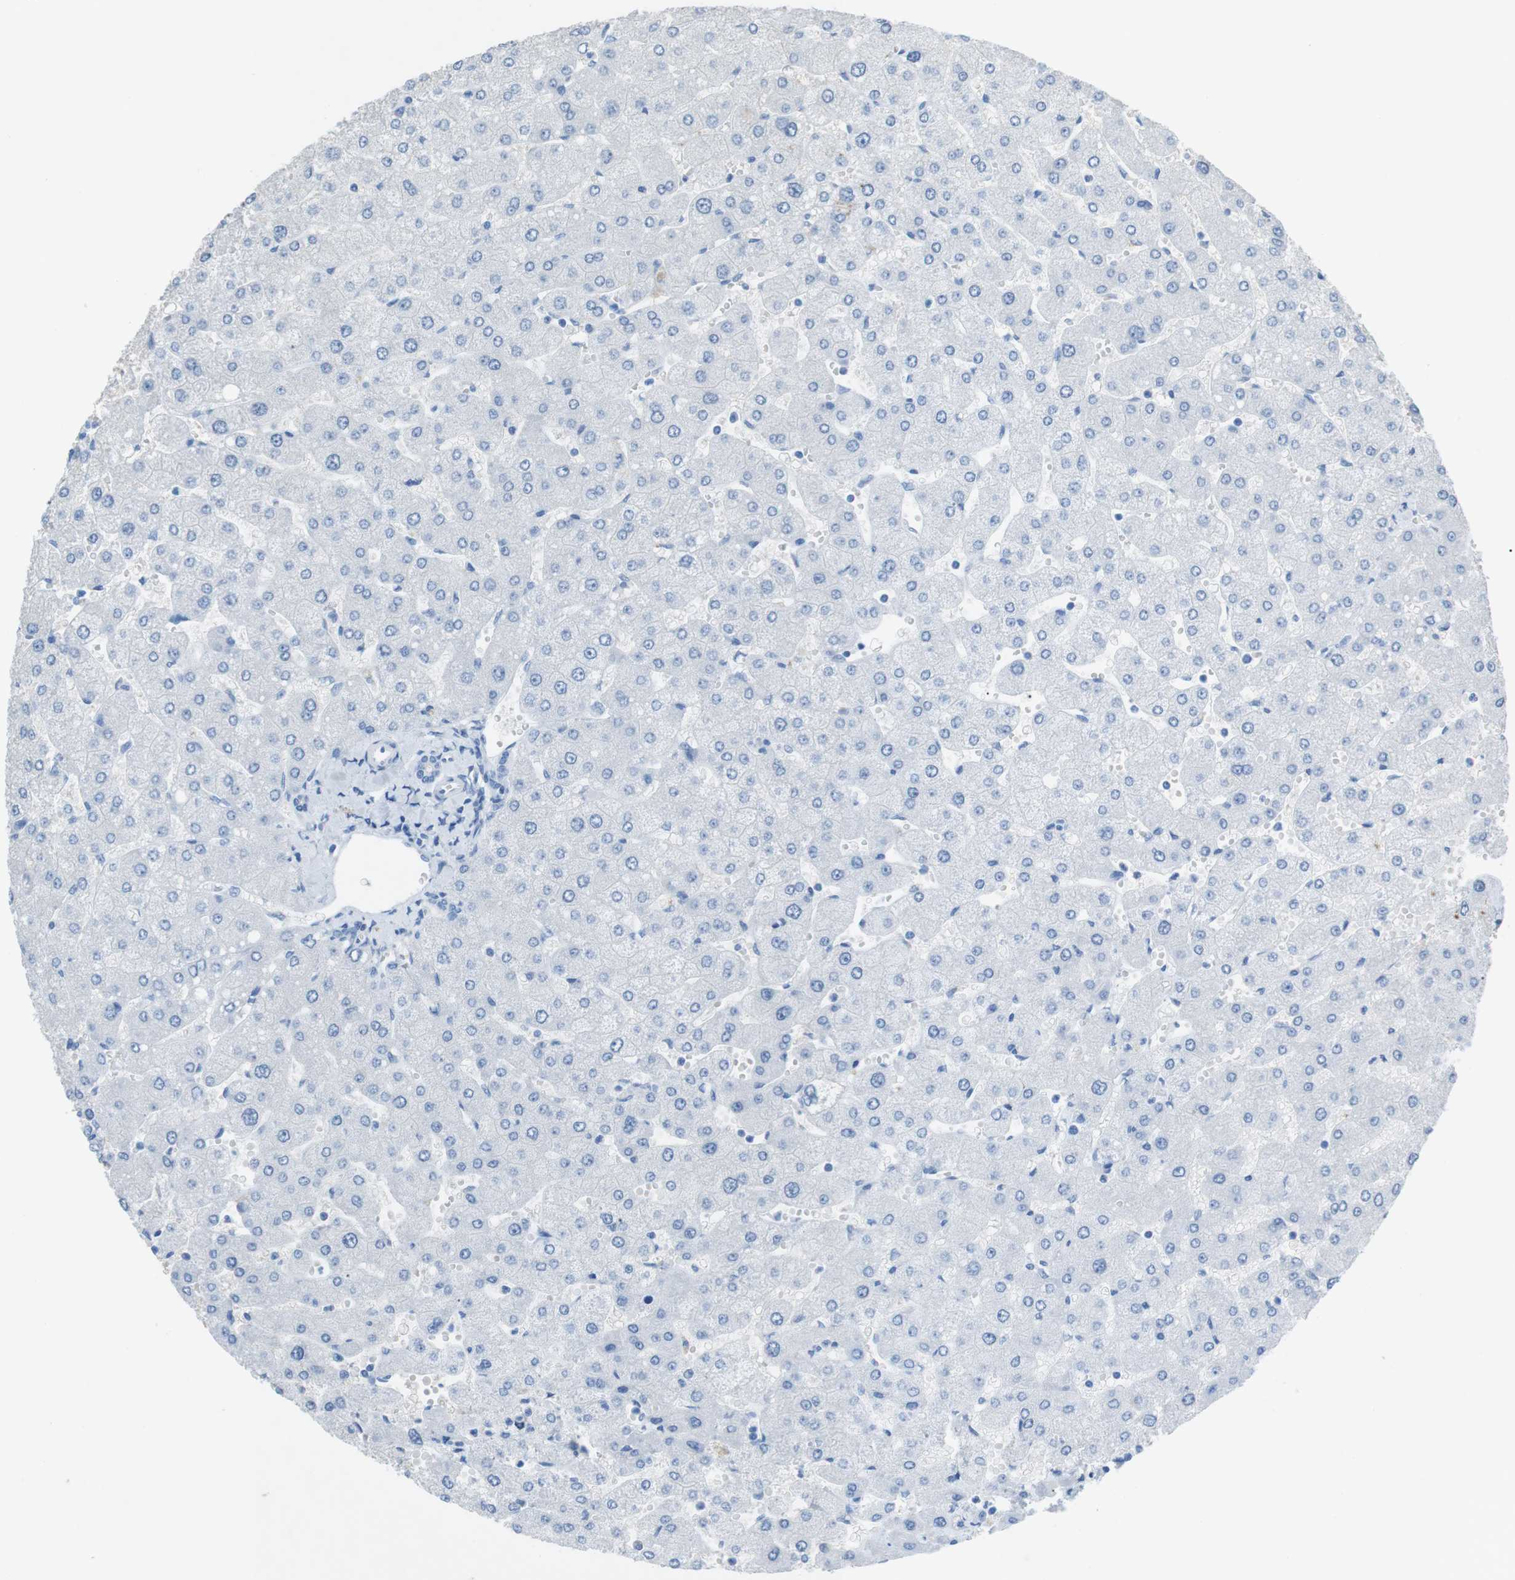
{"staining": {"intensity": "negative", "quantity": "none", "location": "none"}, "tissue": "liver", "cell_type": "Cholangiocytes", "image_type": "normal", "snomed": [{"axis": "morphology", "description": "Normal tissue, NOS"}, {"axis": "topography", "description": "Liver"}], "caption": "This is an immunohistochemistry micrograph of unremarkable human liver. There is no staining in cholangiocytes.", "gene": "SALL4", "patient": {"sex": "male", "age": 55}}